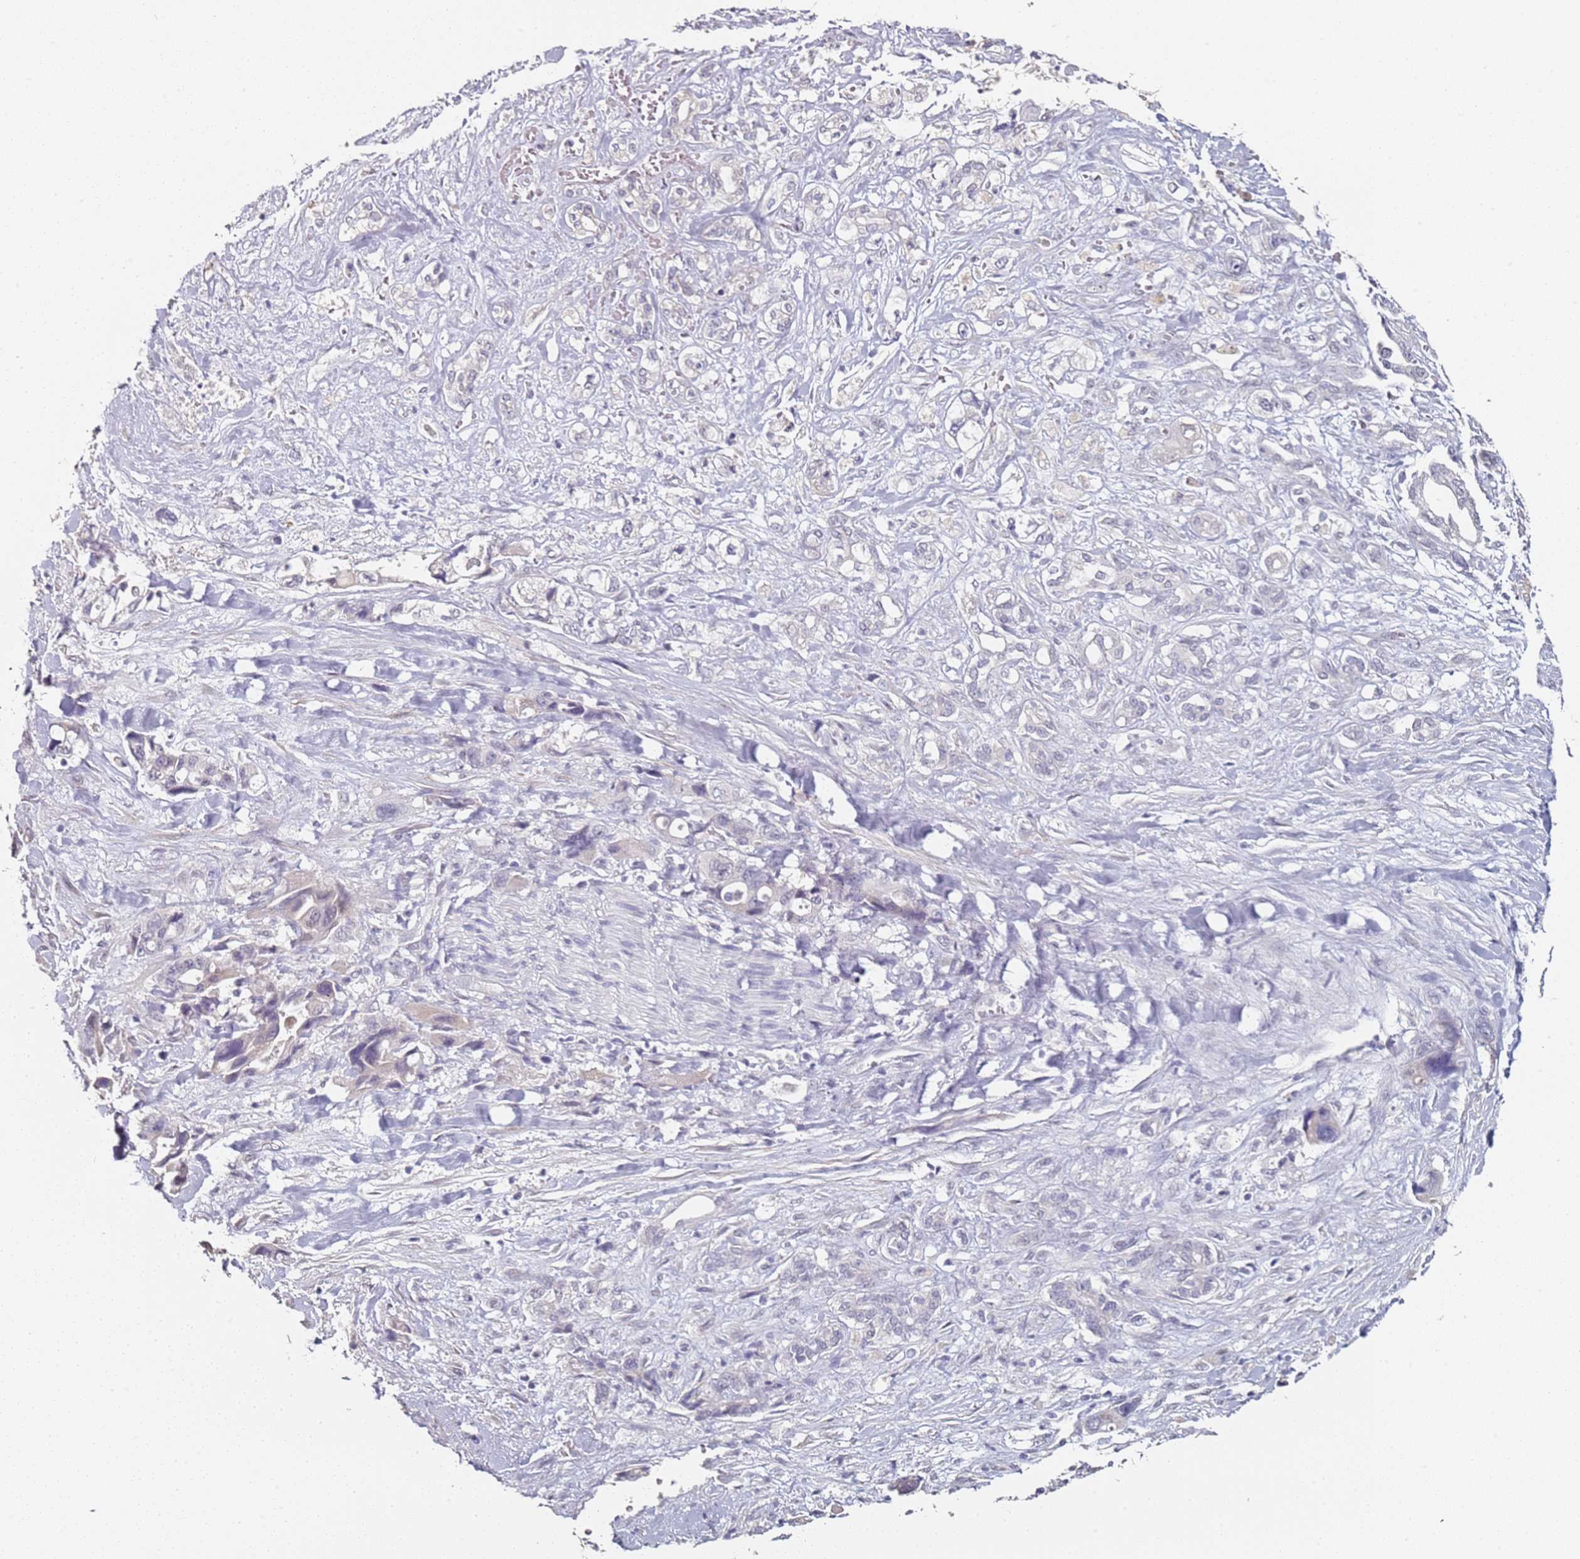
{"staining": {"intensity": "negative", "quantity": "none", "location": "none"}, "tissue": "pancreatic cancer", "cell_type": "Tumor cells", "image_type": "cancer", "snomed": [{"axis": "morphology", "description": "Adenocarcinoma, NOS"}, {"axis": "topography", "description": "Pancreas"}], "caption": "DAB immunohistochemical staining of adenocarcinoma (pancreatic) reveals no significant positivity in tumor cells.", "gene": "DNAH11", "patient": {"sex": "male", "age": 46}}